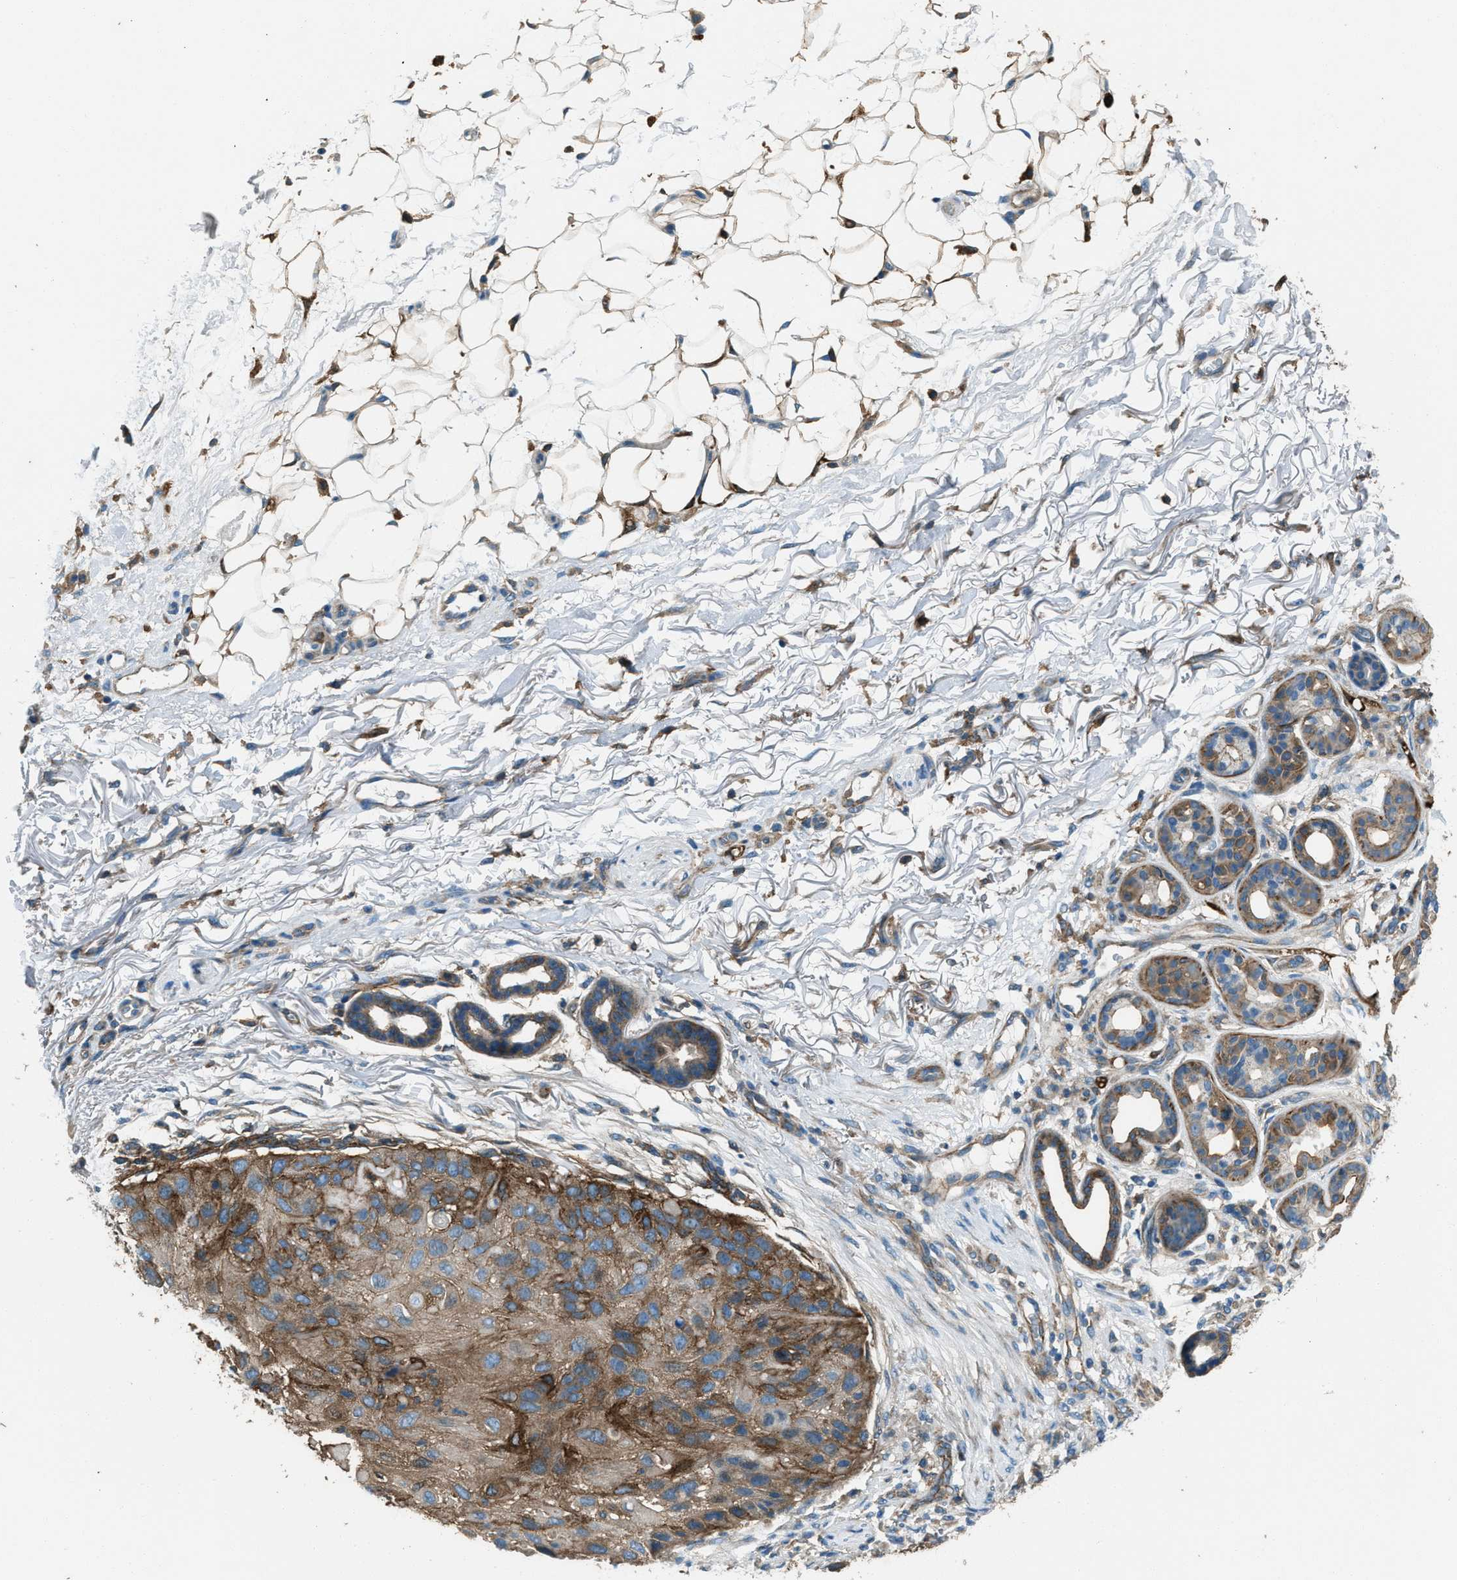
{"staining": {"intensity": "moderate", "quantity": ">75%", "location": "cytoplasmic/membranous"}, "tissue": "skin cancer", "cell_type": "Tumor cells", "image_type": "cancer", "snomed": [{"axis": "morphology", "description": "Squamous cell carcinoma, NOS"}, {"axis": "topography", "description": "Skin"}], "caption": "A high-resolution photomicrograph shows IHC staining of squamous cell carcinoma (skin), which shows moderate cytoplasmic/membranous positivity in approximately >75% of tumor cells.", "gene": "SVIL", "patient": {"sex": "female", "age": 77}}